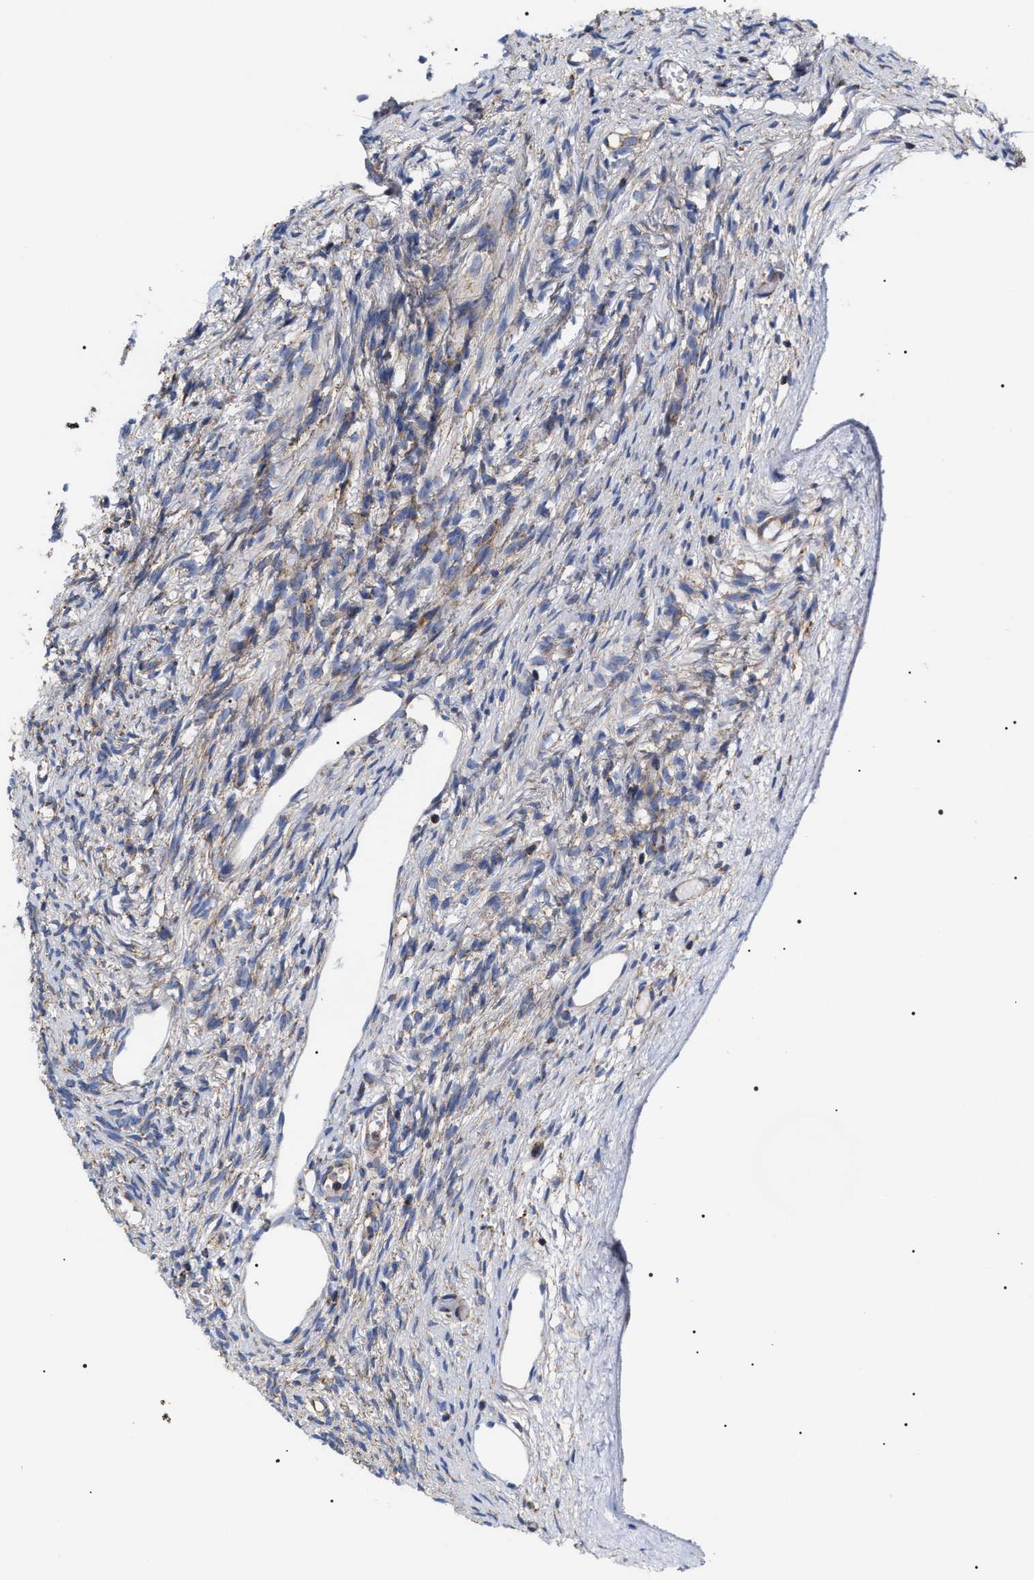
{"staining": {"intensity": "strong", "quantity": ">75%", "location": "cytoplasmic/membranous"}, "tissue": "ovary", "cell_type": "Follicle cells", "image_type": "normal", "snomed": [{"axis": "morphology", "description": "Normal tissue, NOS"}, {"axis": "topography", "description": "Ovary"}], "caption": "The micrograph exhibits immunohistochemical staining of normal ovary. There is strong cytoplasmic/membranous staining is appreciated in about >75% of follicle cells.", "gene": "COG5", "patient": {"sex": "female", "age": 33}}